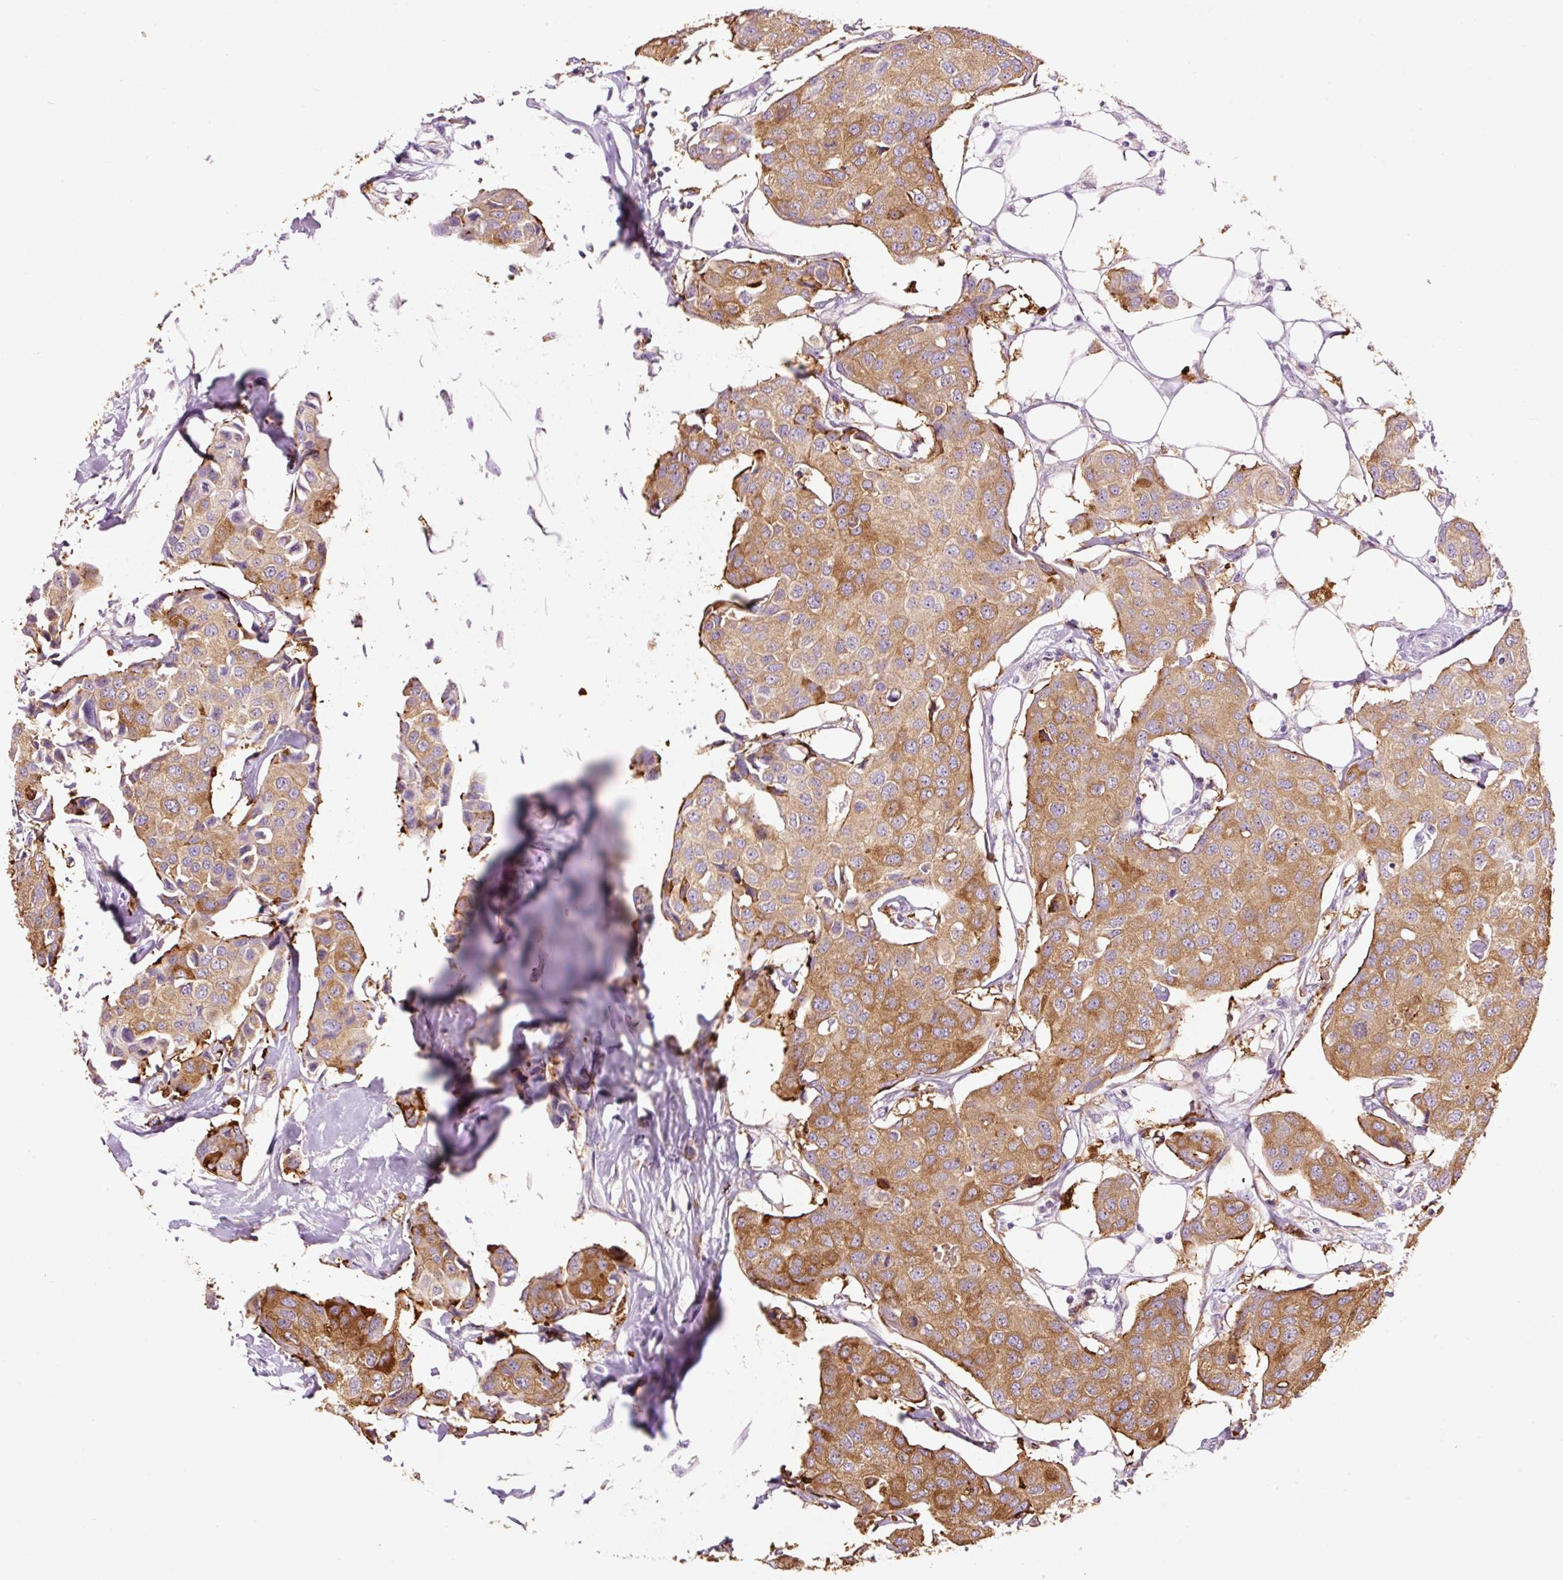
{"staining": {"intensity": "strong", "quantity": ">75%", "location": "cytoplasmic/membranous"}, "tissue": "breast cancer", "cell_type": "Tumor cells", "image_type": "cancer", "snomed": [{"axis": "morphology", "description": "Duct carcinoma"}, {"axis": "topography", "description": "Breast"}, {"axis": "topography", "description": "Lymph node"}], "caption": "Breast cancer was stained to show a protein in brown. There is high levels of strong cytoplasmic/membranous staining in approximately >75% of tumor cells. Nuclei are stained in blue.", "gene": "HAX1", "patient": {"sex": "female", "age": 80}}